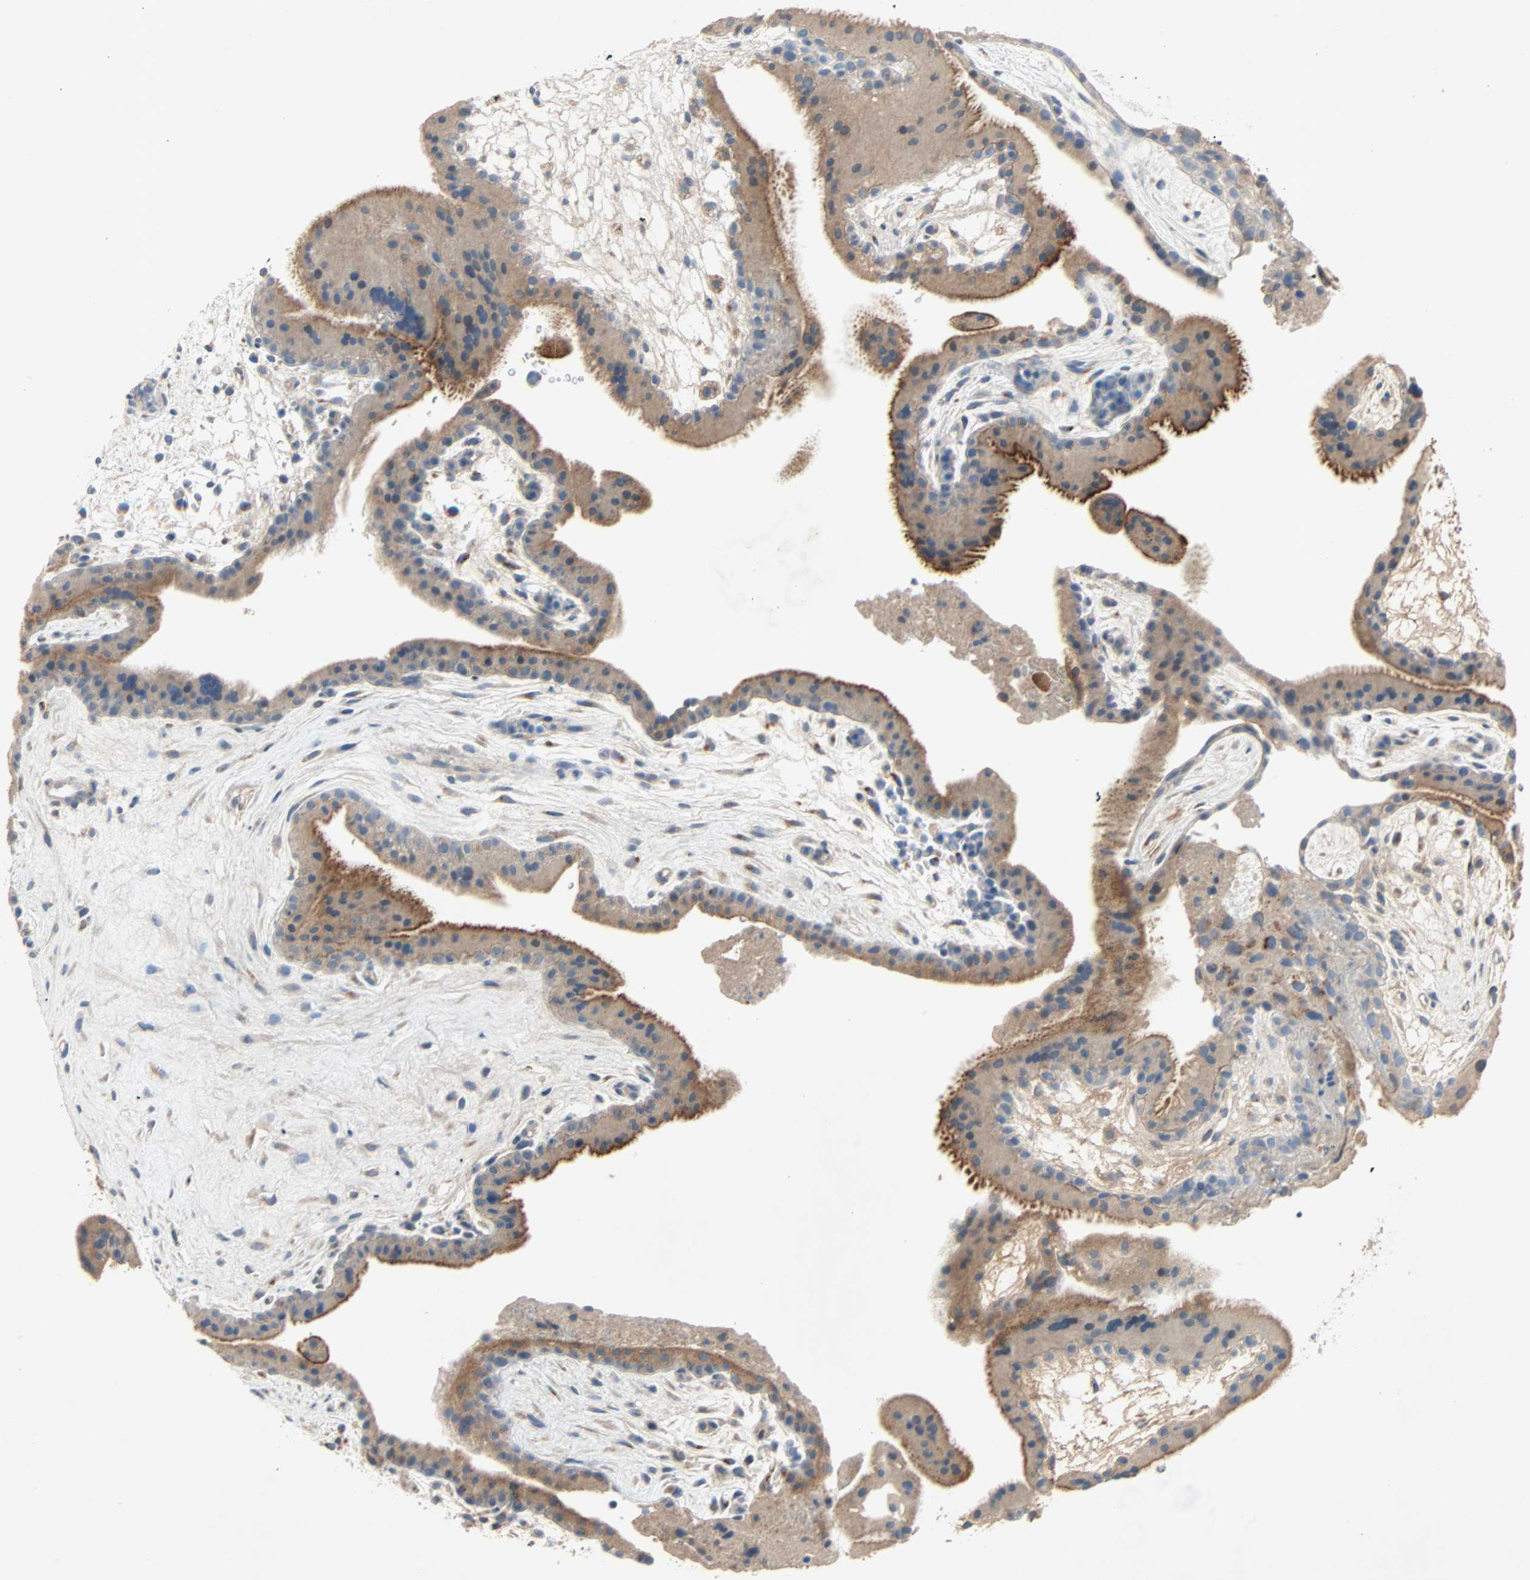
{"staining": {"intensity": "weak", "quantity": ">75%", "location": "cytoplasmic/membranous"}, "tissue": "placenta", "cell_type": "Decidual cells", "image_type": "normal", "snomed": [{"axis": "morphology", "description": "Normal tissue, NOS"}, {"axis": "topography", "description": "Placenta"}], "caption": "Protein expression analysis of unremarkable human placenta reveals weak cytoplasmic/membranous staining in approximately >75% of decidual cells.", "gene": "XYLT1", "patient": {"sex": "female", "age": 19}}